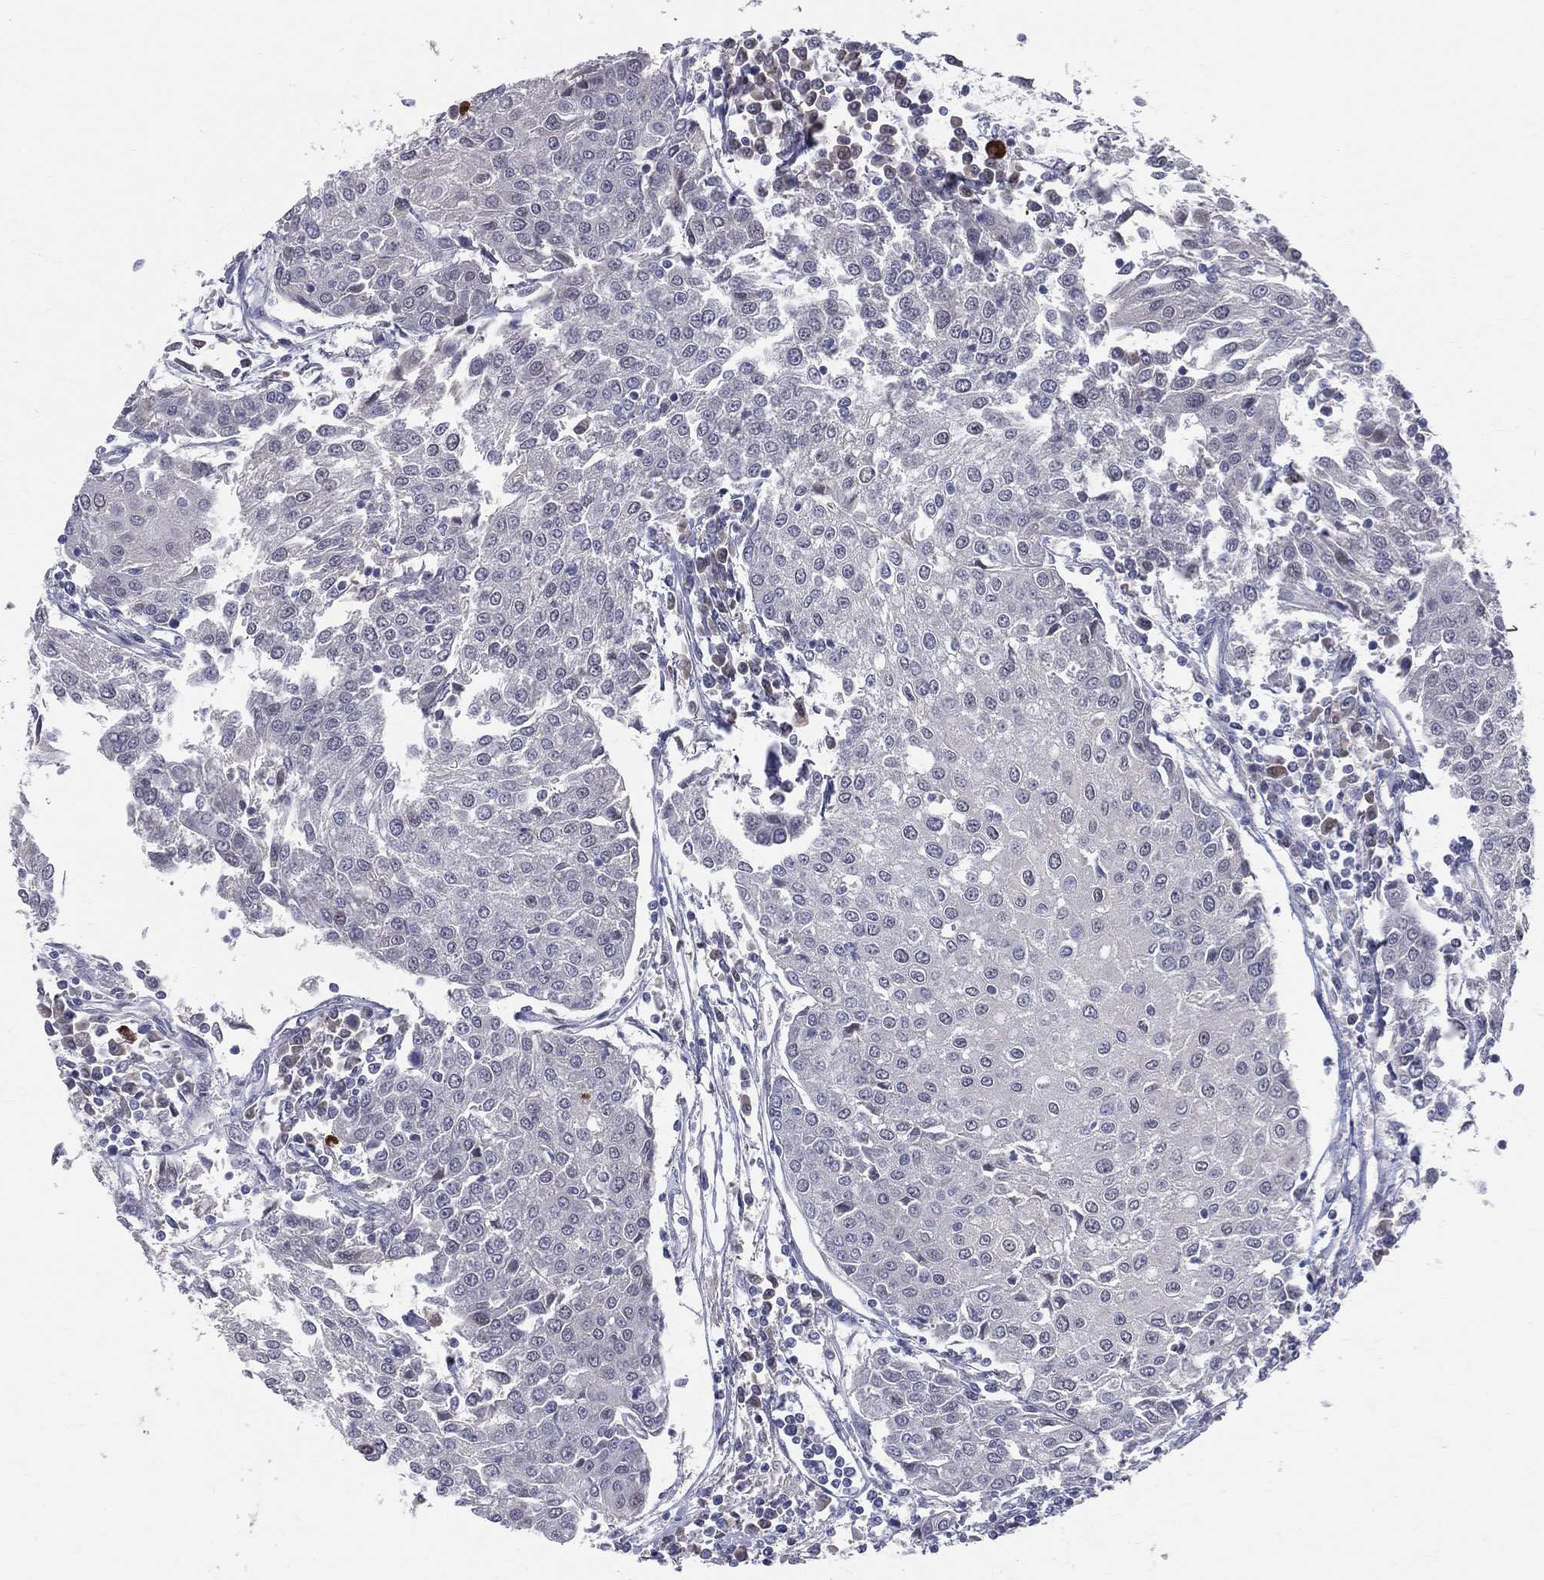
{"staining": {"intensity": "negative", "quantity": "none", "location": "none"}, "tissue": "urothelial cancer", "cell_type": "Tumor cells", "image_type": "cancer", "snomed": [{"axis": "morphology", "description": "Urothelial carcinoma, High grade"}, {"axis": "topography", "description": "Urinary bladder"}], "caption": "A photomicrograph of human high-grade urothelial carcinoma is negative for staining in tumor cells.", "gene": "DLG4", "patient": {"sex": "female", "age": 85}}